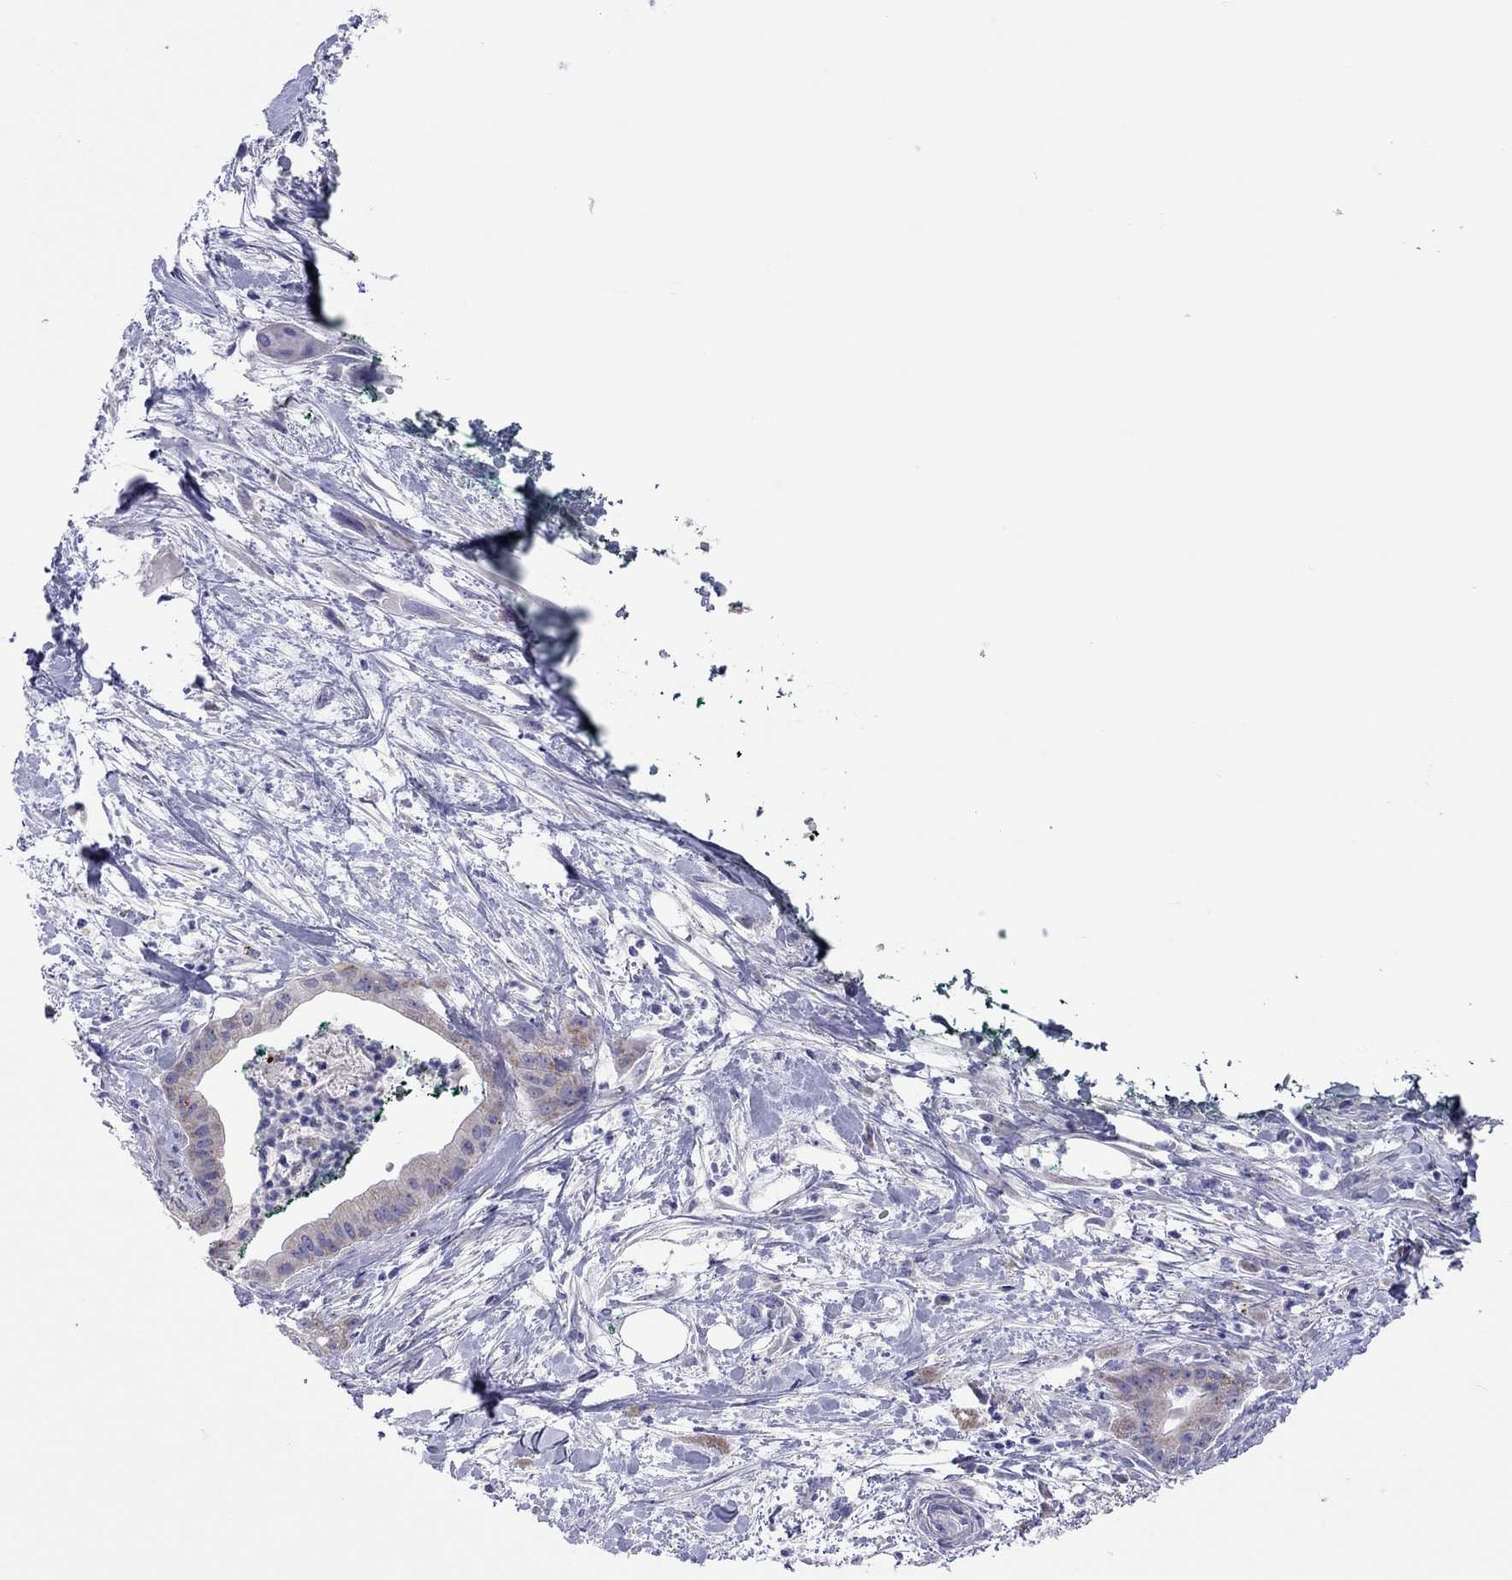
{"staining": {"intensity": "negative", "quantity": "none", "location": "none"}, "tissue": "pancreatic cancer", "cell_type": "Tumor cells", "image_type": "cancer", "snomed": [{"axis": "morphology", "description": "Normal tissue, NOS"}, {"axis": "morphology", "description": "Adenocarcinoma, NOS"}, {"axis": "topography", "description": "Lymph node"}, {"axis": "topography", "description": "Pancreas"}], "caption": "Immunohistochemical staining of human adenocarcinoma (pancreatic) shows no significant staining in tumor cells.", "gene": "COL9A1", "patient": {"sex": "female", "age": 58}}